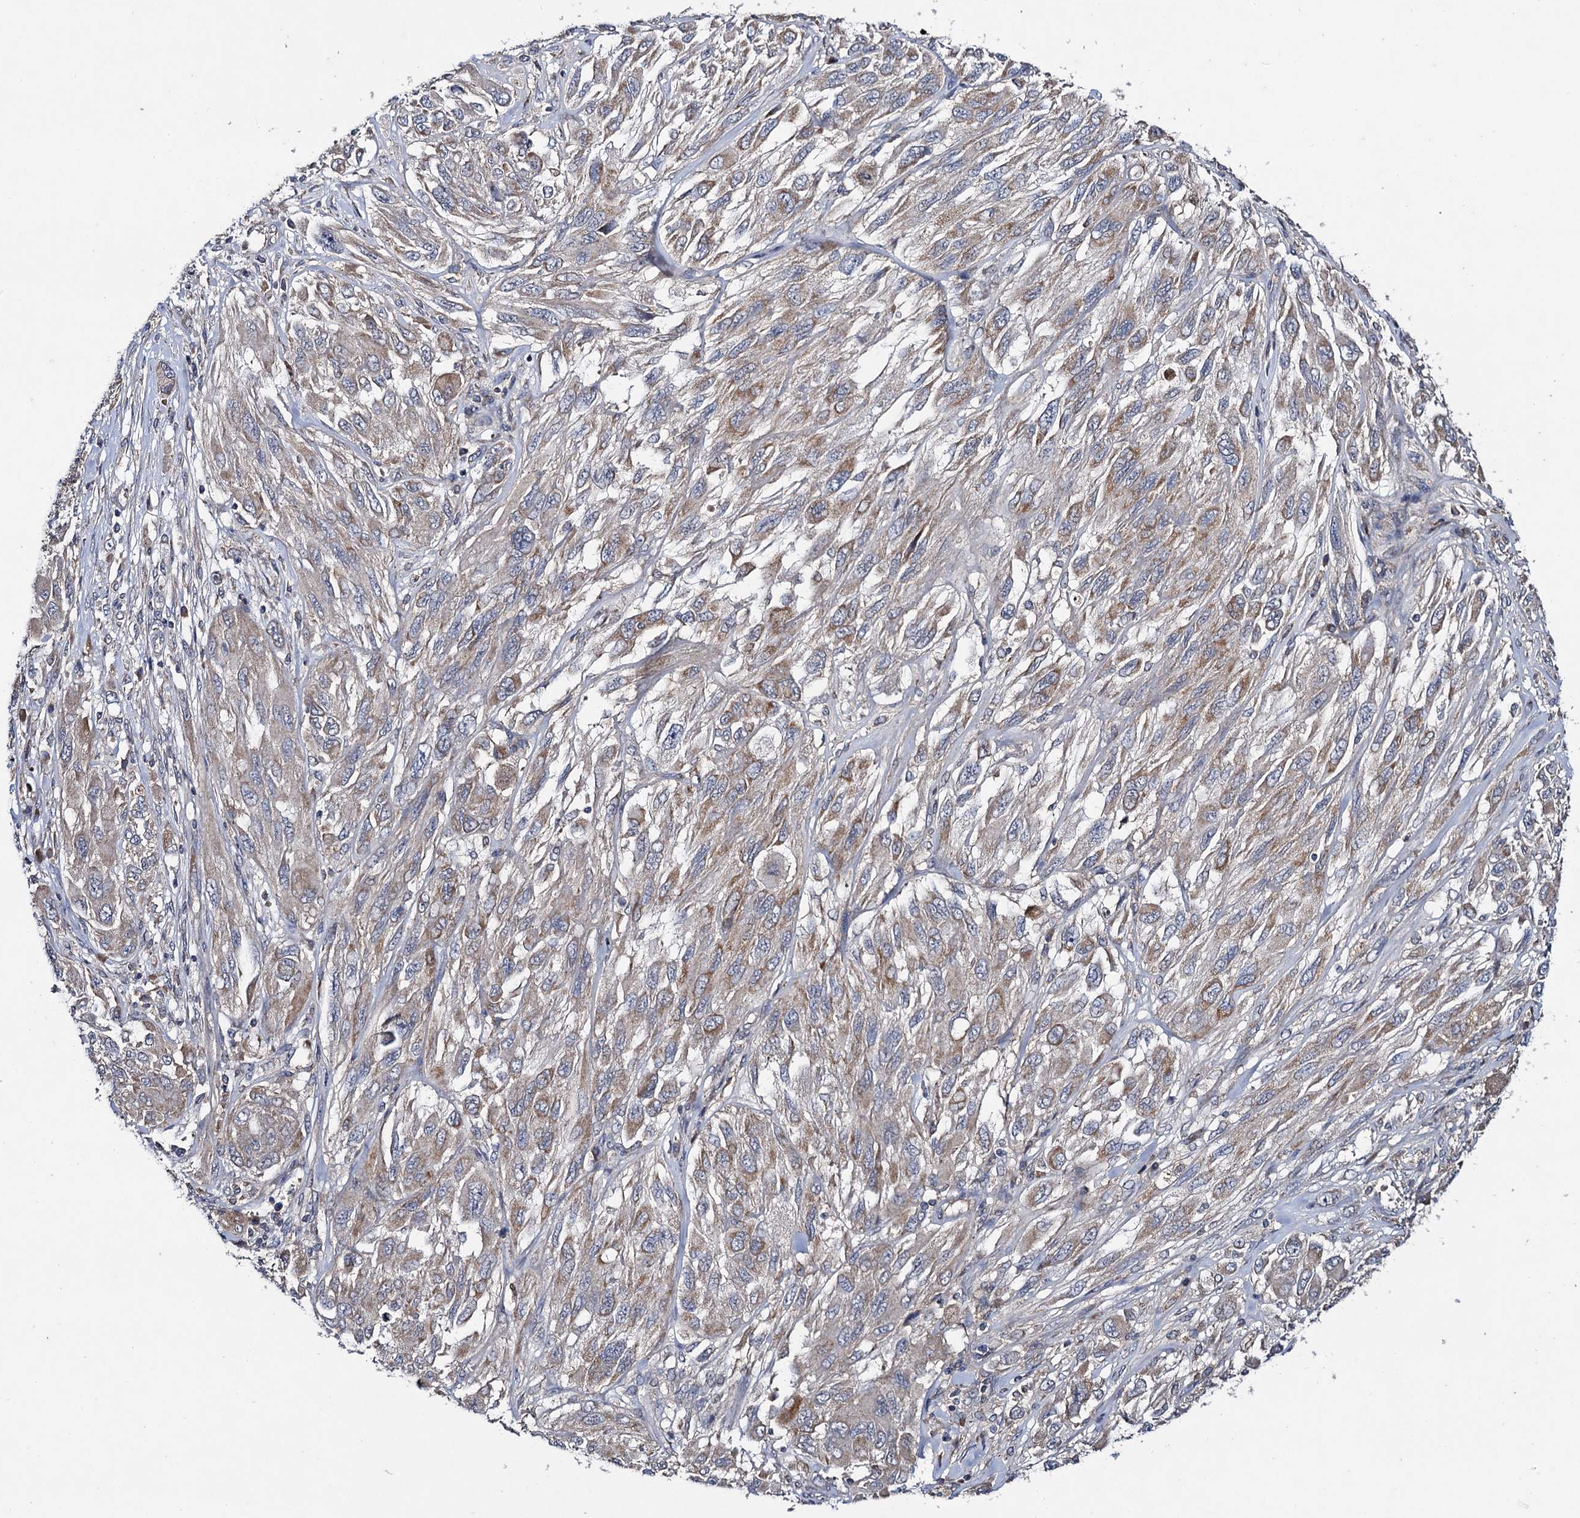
{"staining": {"intensity": "moderate", "quantity": "25%-75%", "location": "cytoplasmic/membranous"}, "tissue": "melanoma", "cell_type": "Tumor cells", "image_type": "cancer", "snomed": [{"axis": "morphology", "description": "Malignant melanoma, NOS"}, {"axis": "topography", "description": "Skin"}], "caption": "Immunohistochemistry (IHC) micrograph of melanoma stained for a protein (brown), which exhibits medium levels of moderate cytoplasmic/membranous staining in approximately 25%-75% of tumor cells.", "gene": "VPS37D", "patient": {"sex": "female", "age": 91}}